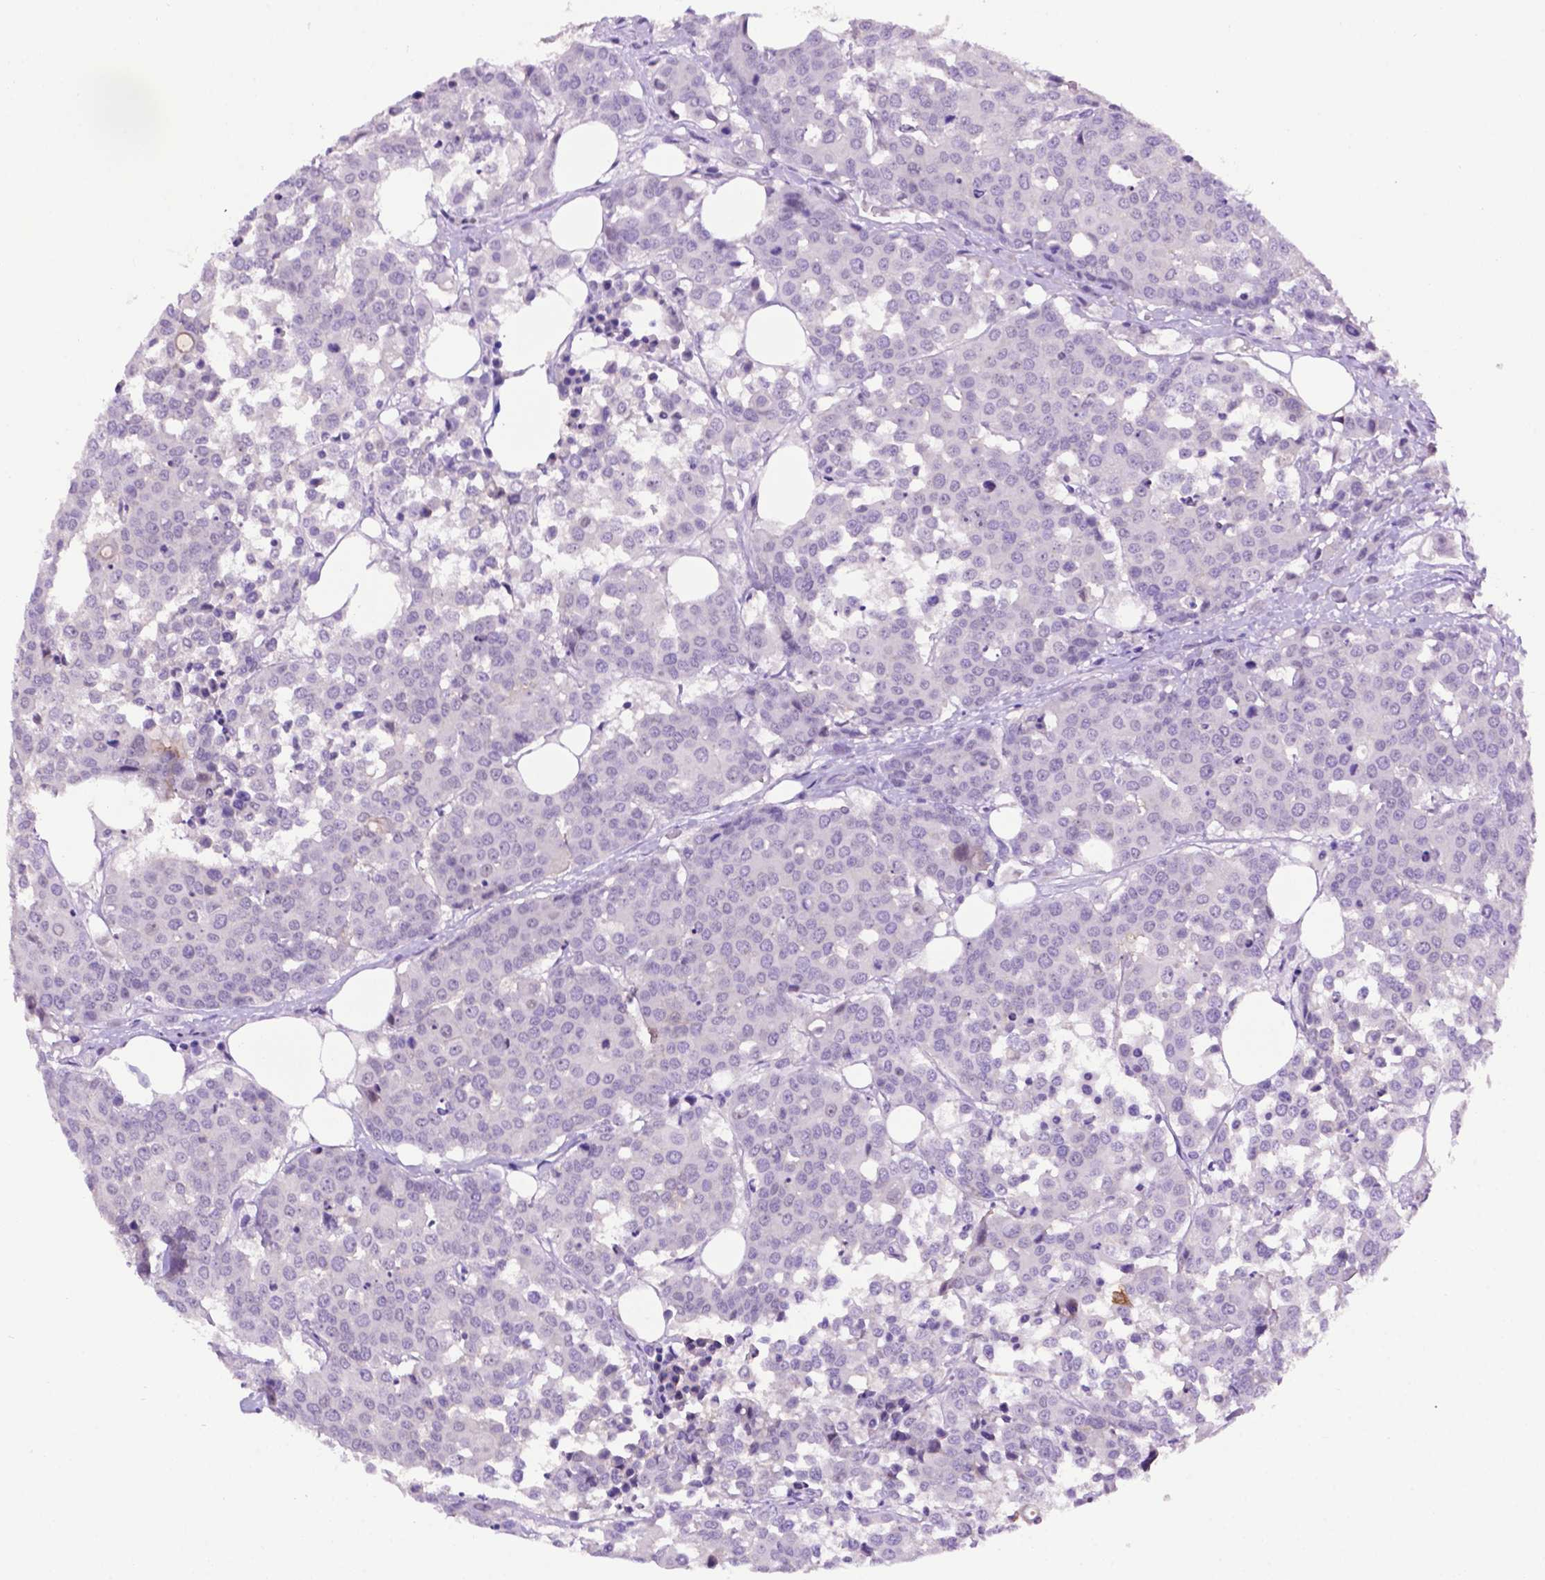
{"staining": {"intensity": "negative", "quantity": "none", "location": "none"}, "tissue": "carcinoid", "cell_type": "Tumor cells", "image_type": "cancer", "snomed": [{"axis": "morphology", "description": "Carcinoid, malignant, NOS"}, {"axis": "topography", "description": "Colon"}], "caption": "Malignant carcinoid was stained to show a protein in brown. There is no significant positivity in tumor cells.", "gene": "TACSTD2", "patient": {"sex": "male", "age": 81}}